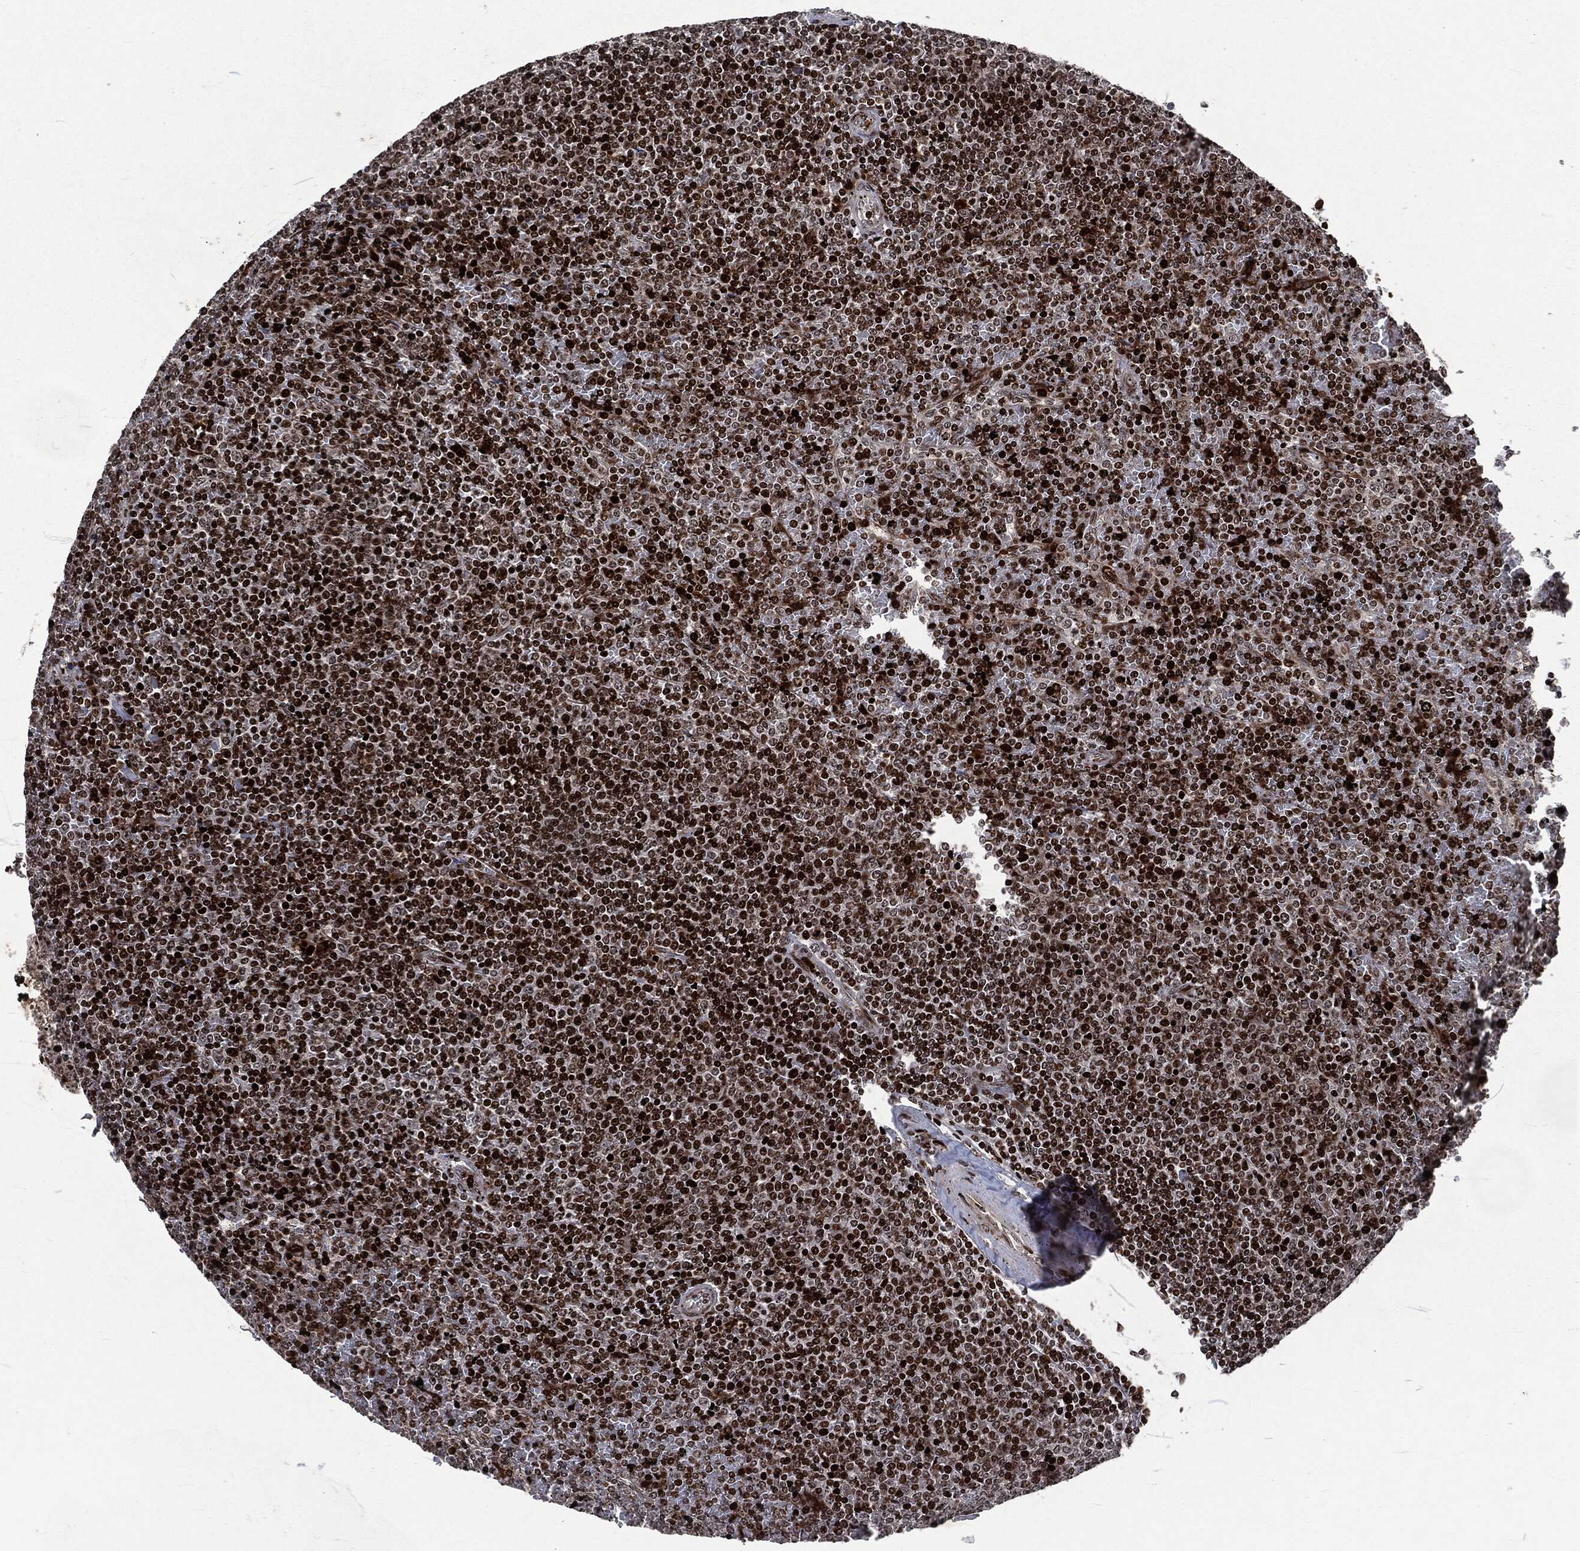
{"staining": {"intensity": "strong", "quantity": "25%-75%", "location": "nuclear"}, "tissue": "lymphoma", "cell_type": "Tumor cells", "image_type": "cancer", "snomed": [{"axis": "morphology", "description": "Malignant lymphoma, non-Hodgkin's type, Low grade"}, {"axis": "topography", "description": "Spleen"}], "caption": "Human lymphoma stained with a protein marker exhibits strong staining in tumor cells.", "gene": "EGFR", "patient": {"sex": "female", "age": 77}}